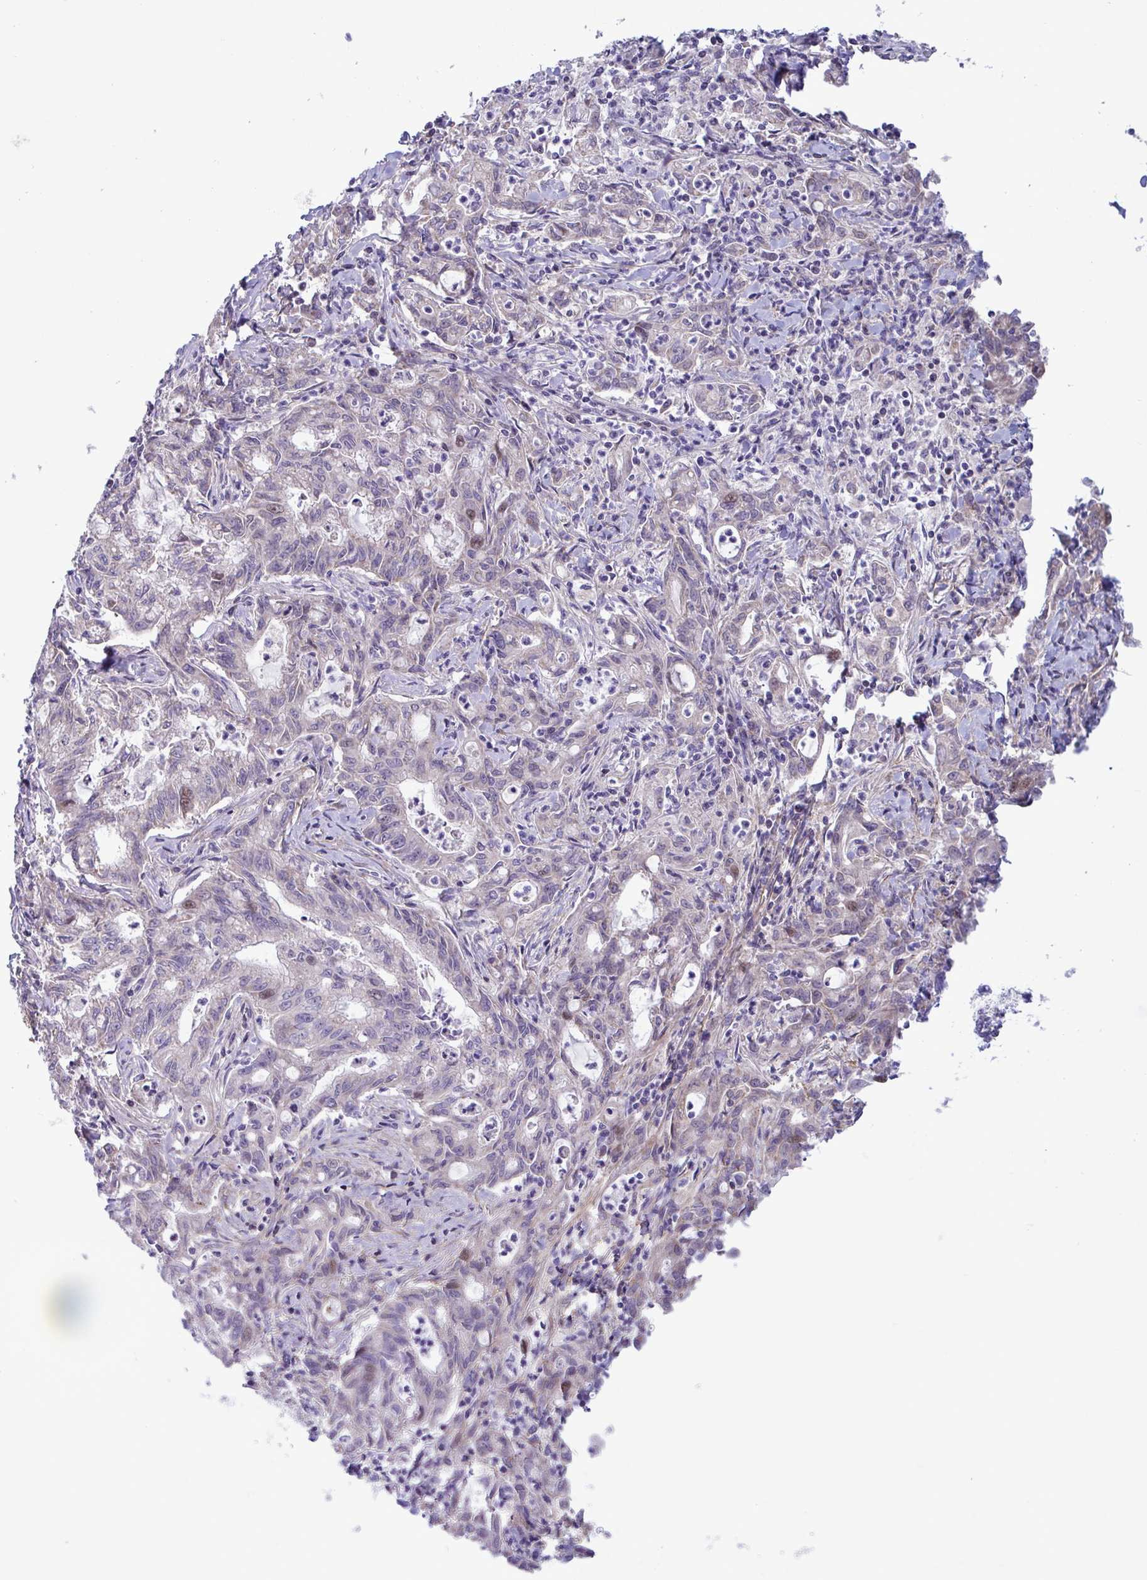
{"staining": {"intensity": "negative", "quantity": "none", "location": "none"}, "tissue": "stomach cancer", "cell_type": "Tumor cells", "image_type": "cancer", "snomed": [{"axis": "morphology", "description": "Adenocarcinoma, NOS"}, {"axis": "topography", "description": "Stomach, upper"}], "caption": "High power microscopy photomicrograph of an IHC micrograph of adenocarcinoma (stomach), revealing no significant expression in tumor cells.", "gene": "IL37", "patient": {"sex": "female", "age": 79}}